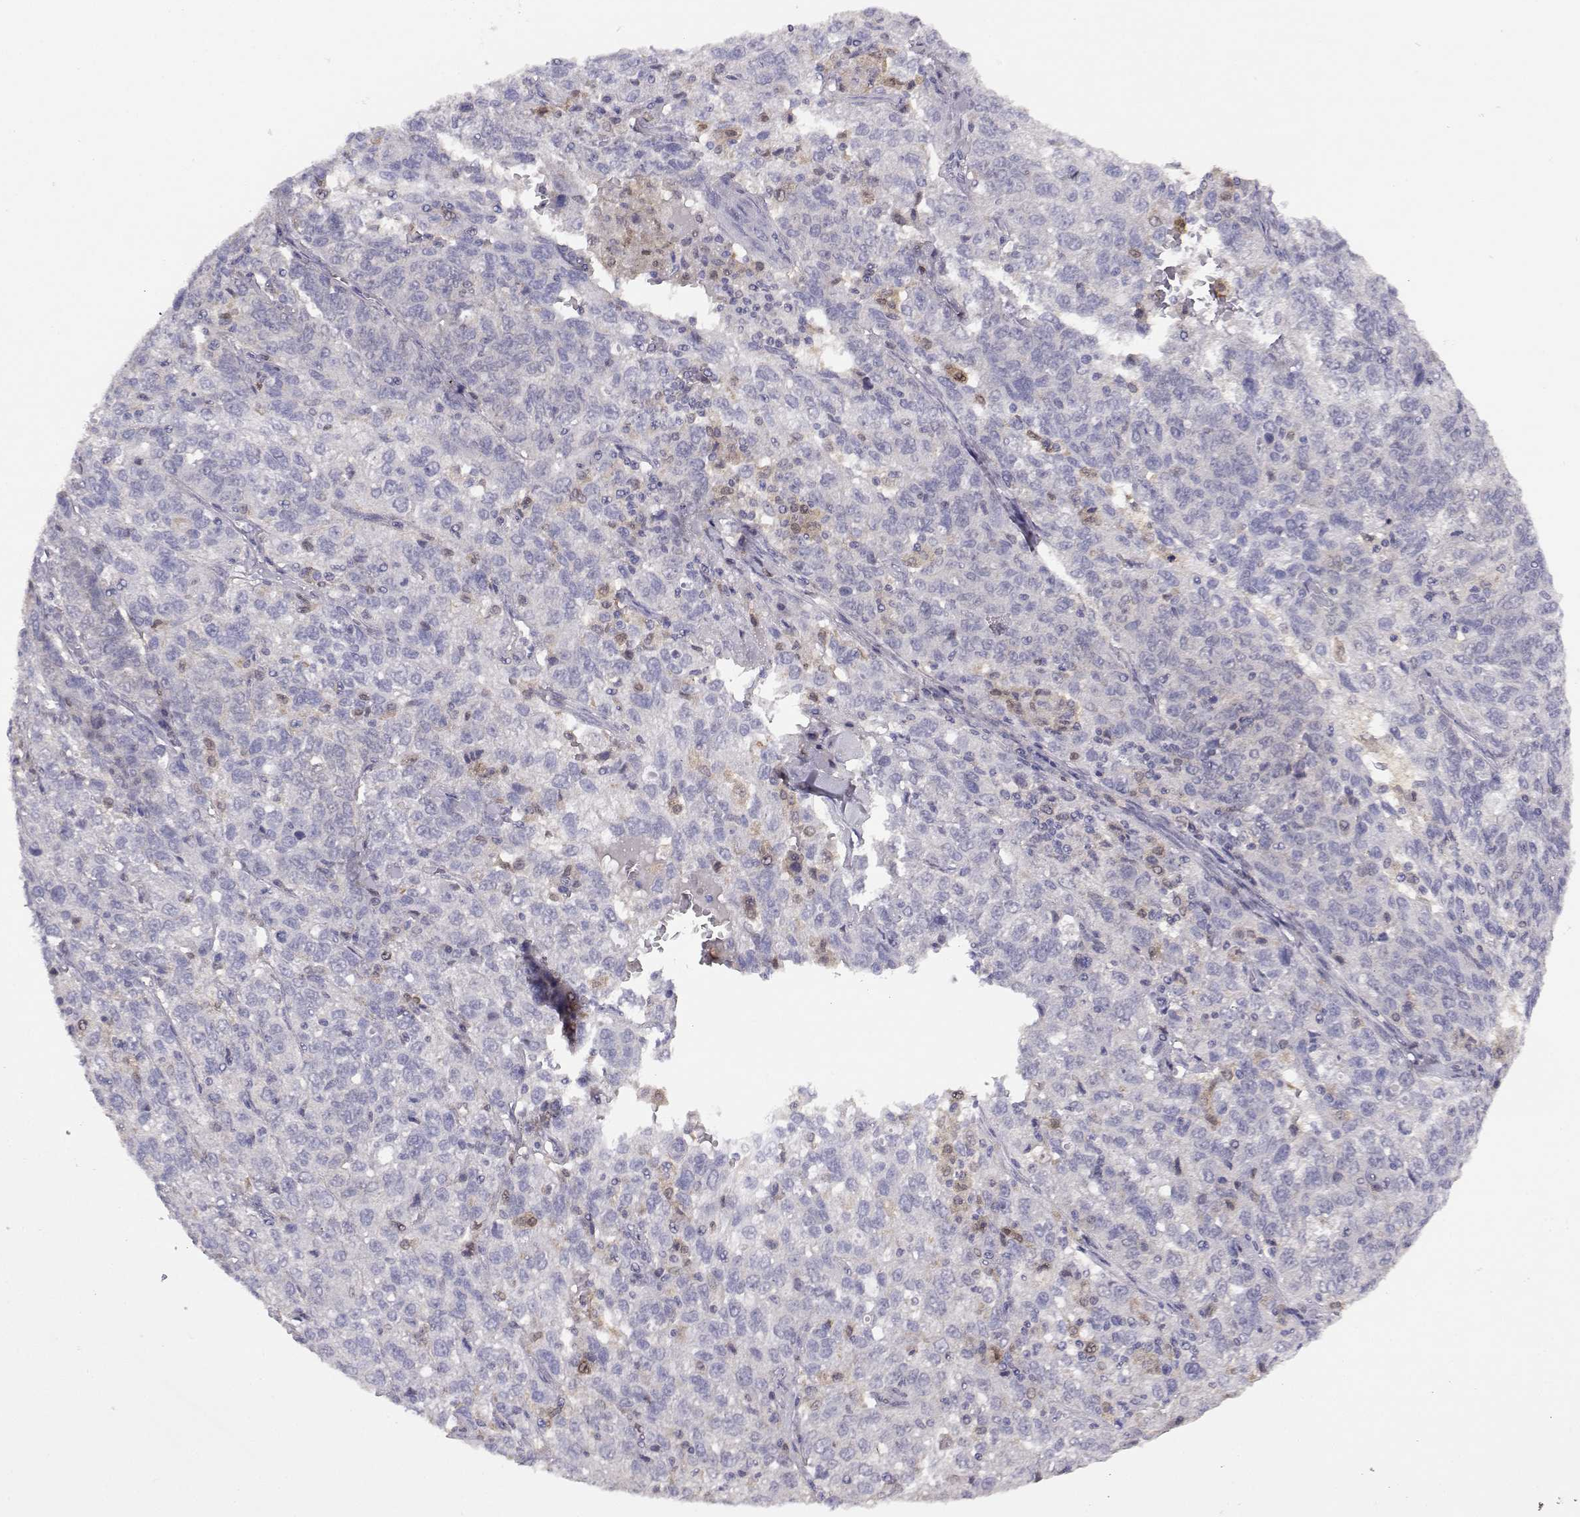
{"staining": {"intensity": "negative", "quantity": "none", "location": "none"}, "tissue": "ovarian cancer", "cell_type": "Tumor cells", "image_type": "cancer", "snomed": [{"axis": "morphology", "description": "Cystadenocarcinoma, serous, NOS"}, {"axis": "topography", "description": "Ovary"}], "caption": "IHC histopathology image of neoplastic tissue: human ovarian cancer stained with DAB displays no significant protein staining in tumor cells.", "gene": "AKR1B1", "patient": {"sex": "female", "age": 71}}